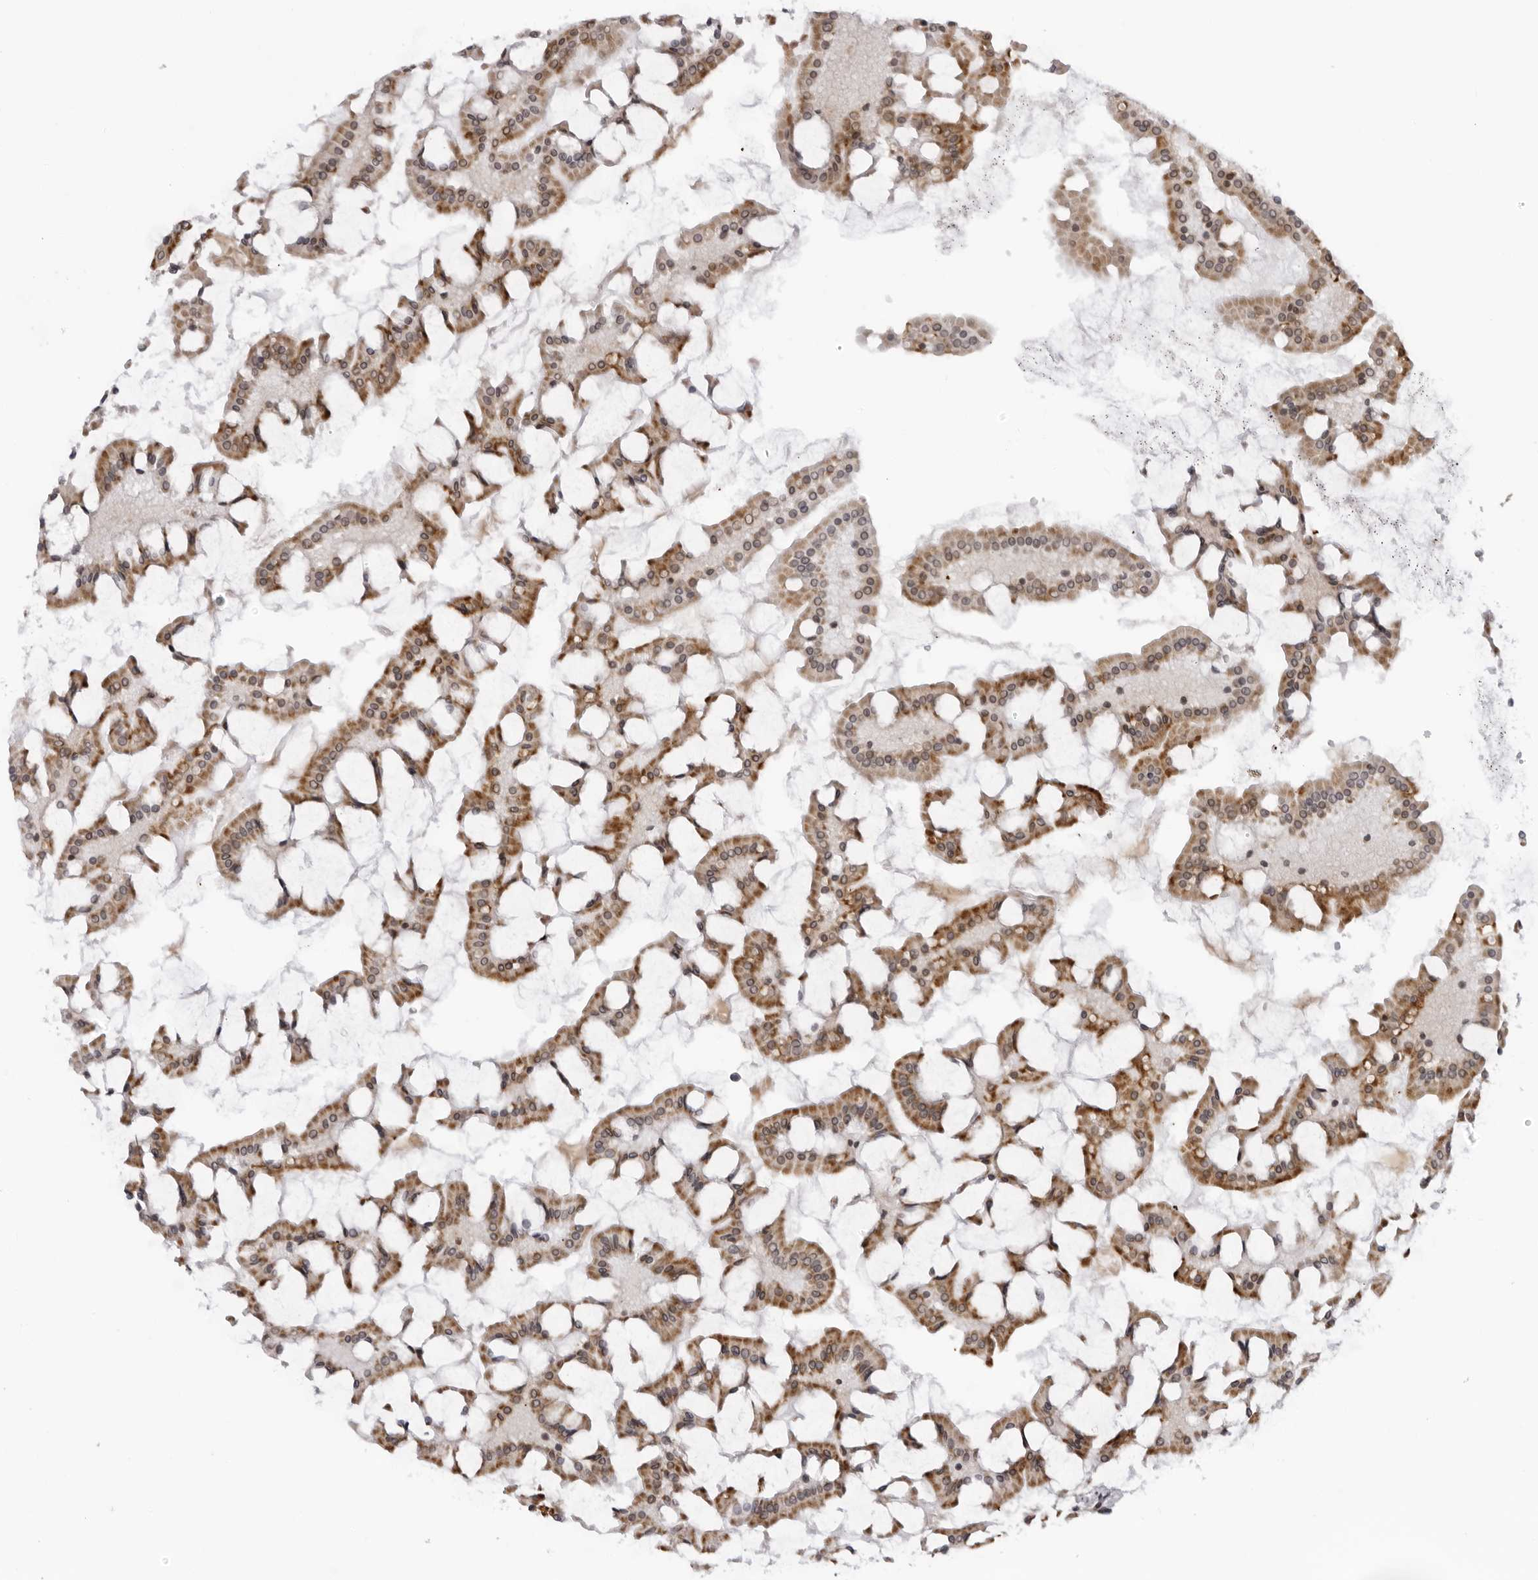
{"staining": {"intensity": "strong", "quantity": "25%-75%", "location": "cytoplasmic/membranous"}, "tissue": "small intestine", "cell_type": "Glandular cells", "image_type": "normal", "snomed": [{"axis": "morphology", "description": "Normal tissue, NOS"}, {"axis": "topography", "description": "Small intestine"}], "caption": "Glandular cells display high levels of strong cytoplasmic/membranous expression in about 25%-75% of cells in benign small intestine.", "gene": "MRPS15", "patient": {"sex": "male", "age": 41}}